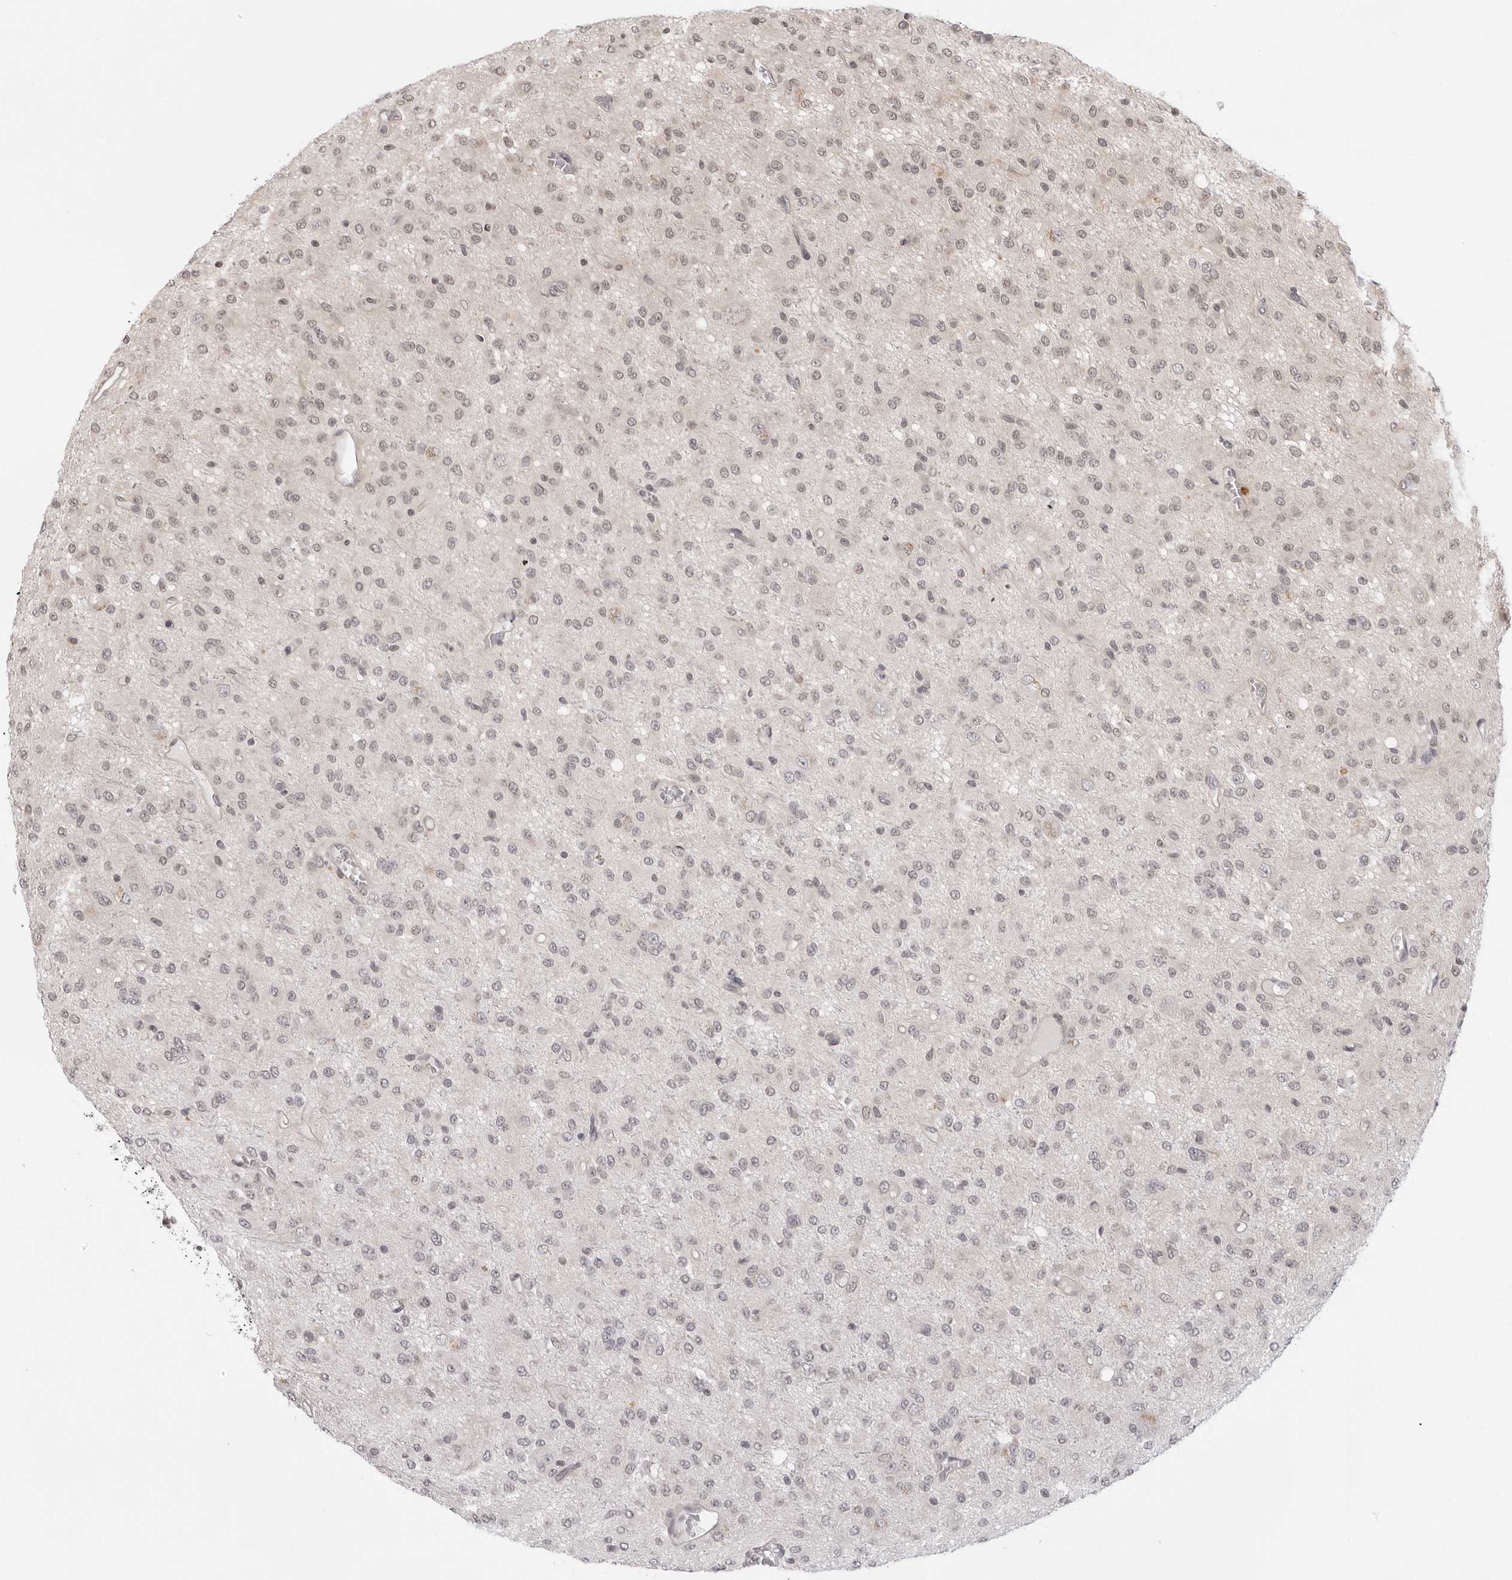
{"staining": {"intensity": "weak", "quantity": "25%-75%", "location": "nuclear"}, "tissue": "glioma", "cell_type": "Tumor cells", "image_type": "cancer", "snomed": [{"axis": "morphology", "description": "Glioma, malignant, High grade"}, {"axis": "topography", "description": "Brain"}], "caption": "Brown immunohistochemical staining in glioma reveals weak nuclear positivity in approximately 25%-75% of tumor cells.", "gene": "SRGAP2", "patient": {"sex": "female", "age": 59}}